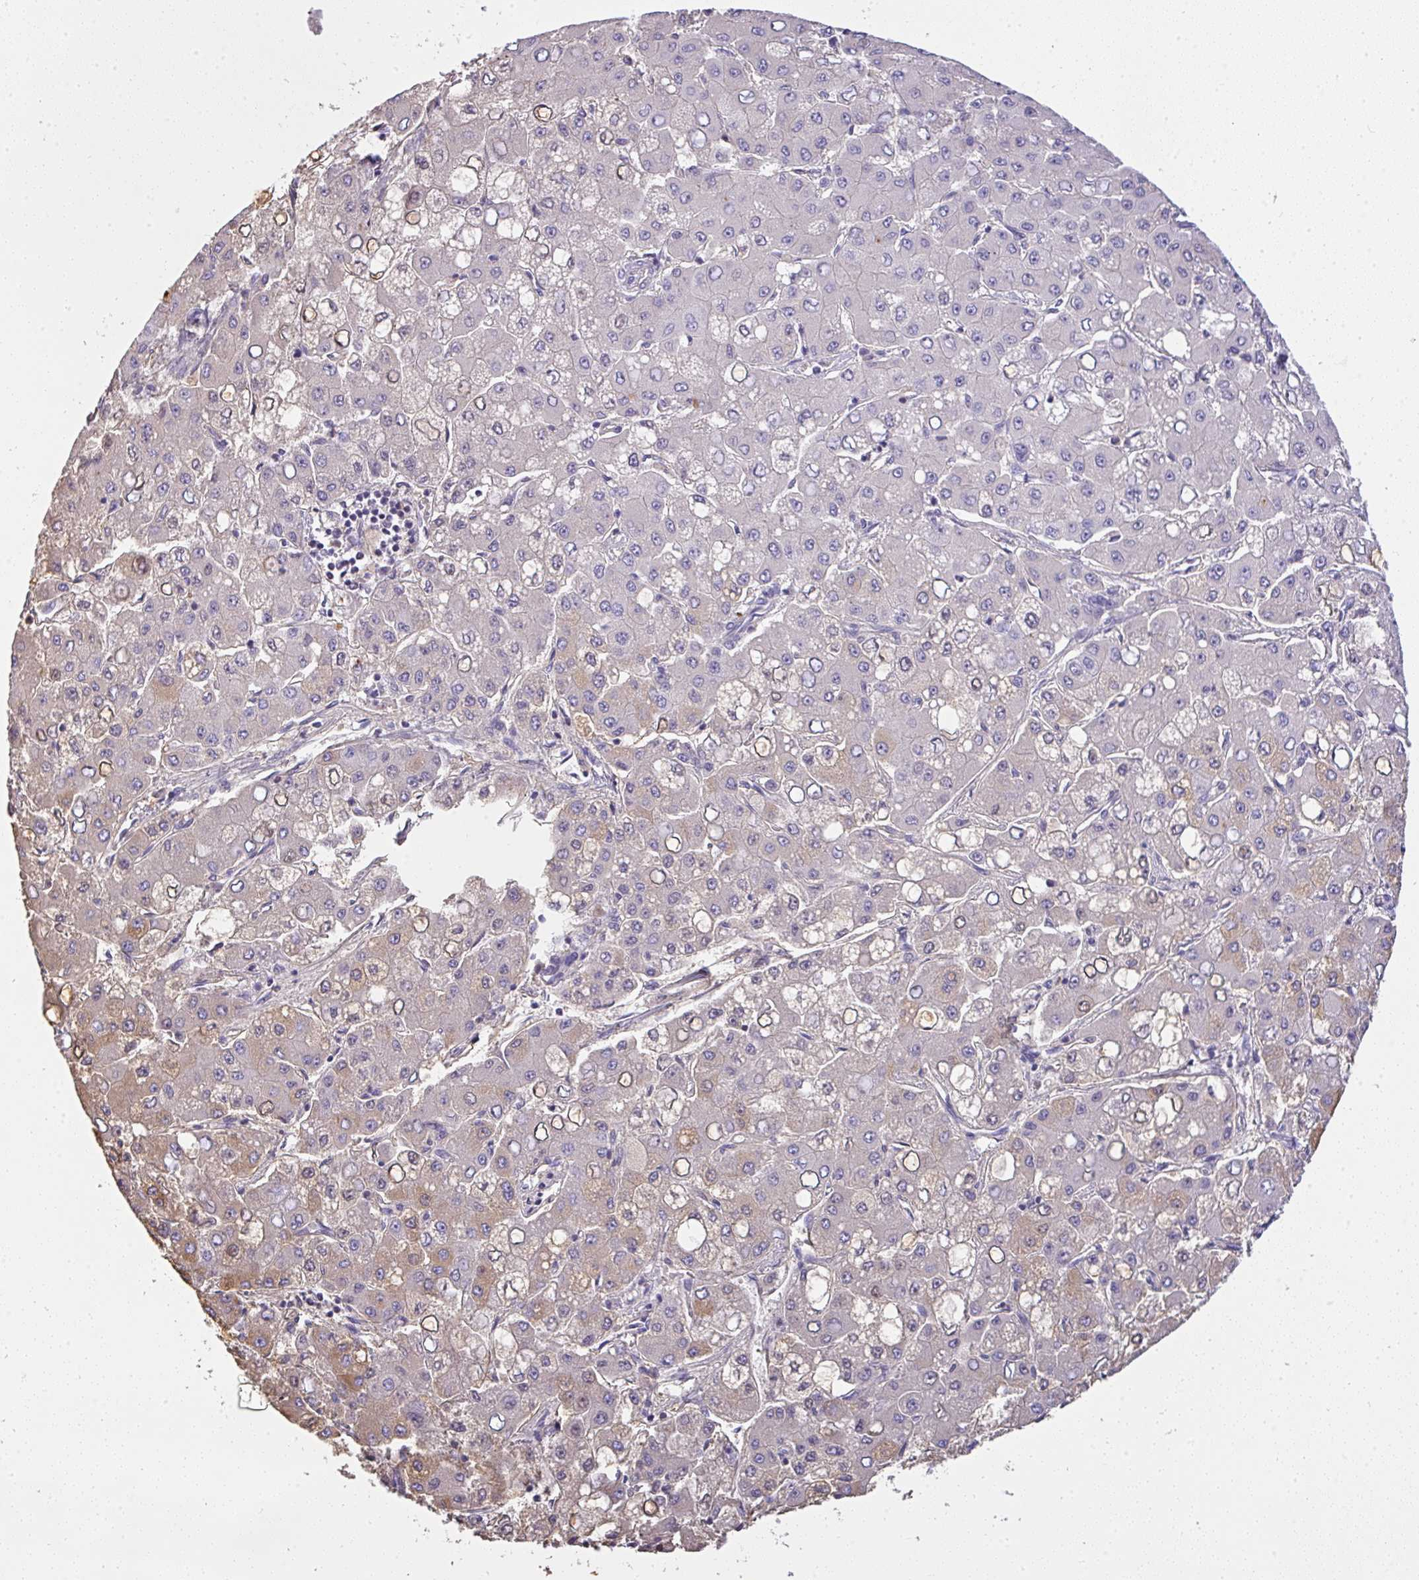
{"staining": {"intensity": "weak", "quantity": "<25%", "location": "cytoplasmic/membranous"}, "tissue": "liver cancer", "cell_type": "Tumor cells", "image_type": "cancer", "snomed": [{"axis": "morphology", "description": "Carcinoma, Hepatocellular, NOS"}, {"axis": "topography", "description": "Liver"}], "caption": "Tumor cells show no significant protein staining in liver cancer (hepatocellular carcinoma).", "gene": "SMYD5", "patient": {"sex": "male", "age": 40}}